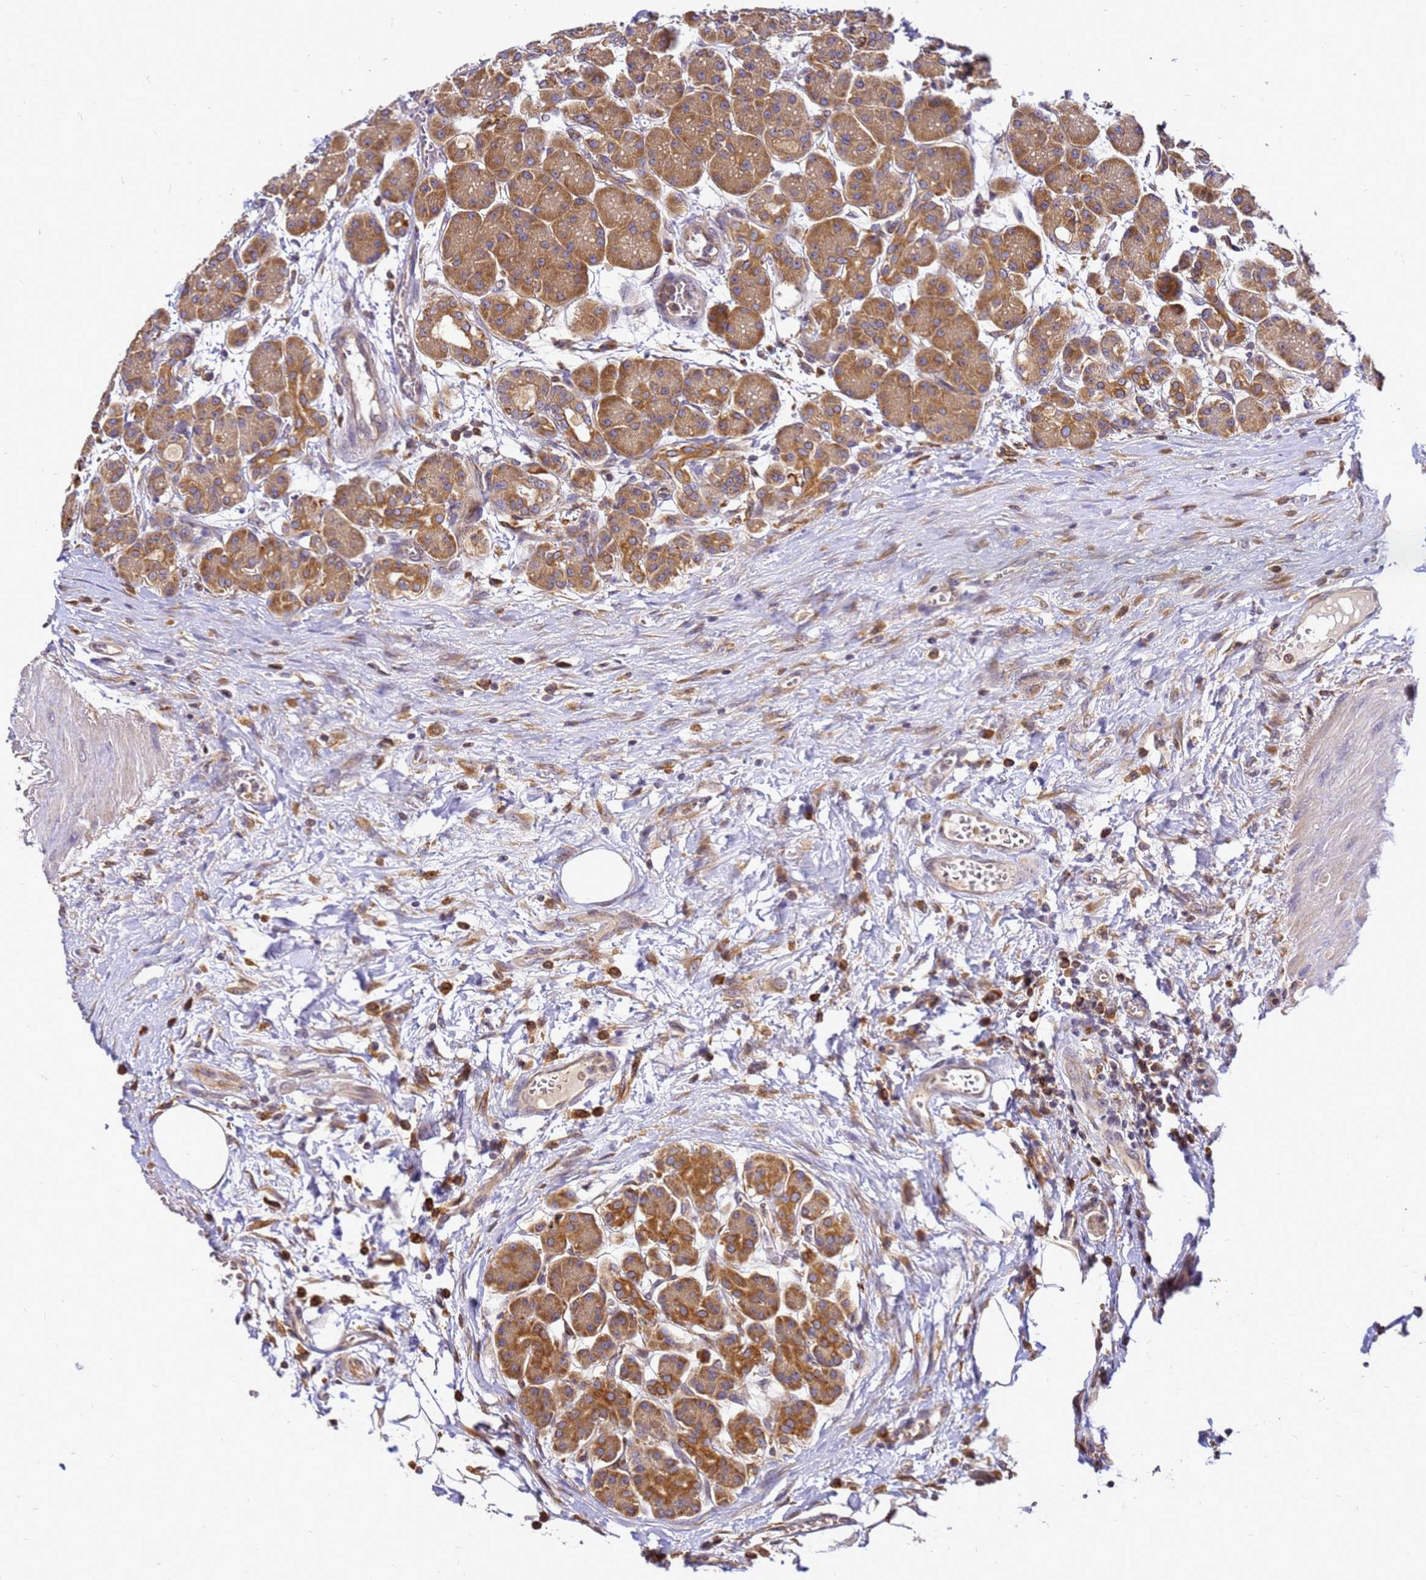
{"staining": {"intensity": "strong", "quantity": ">75%", "location": "cytoplasmic/membranous"}, "tissue": "pancreas", "cell_type": "Exocrine glandular cells", "image_type": "normal", "snomed": [{"axis": "morphology", "description": "Normal tissue, NOS"}, {"axis": "topography", "description": "Pancreas"}], "caption": "Strong cytoplasmic/membranous protein positivity is present in about >75% of exocrine glandular cells in pancreas. (brown staining indicates protein expression, while blue staining denotes nuclei).", "gene": "ADPGK", "patient": {"sex": "male", "age": 63}}